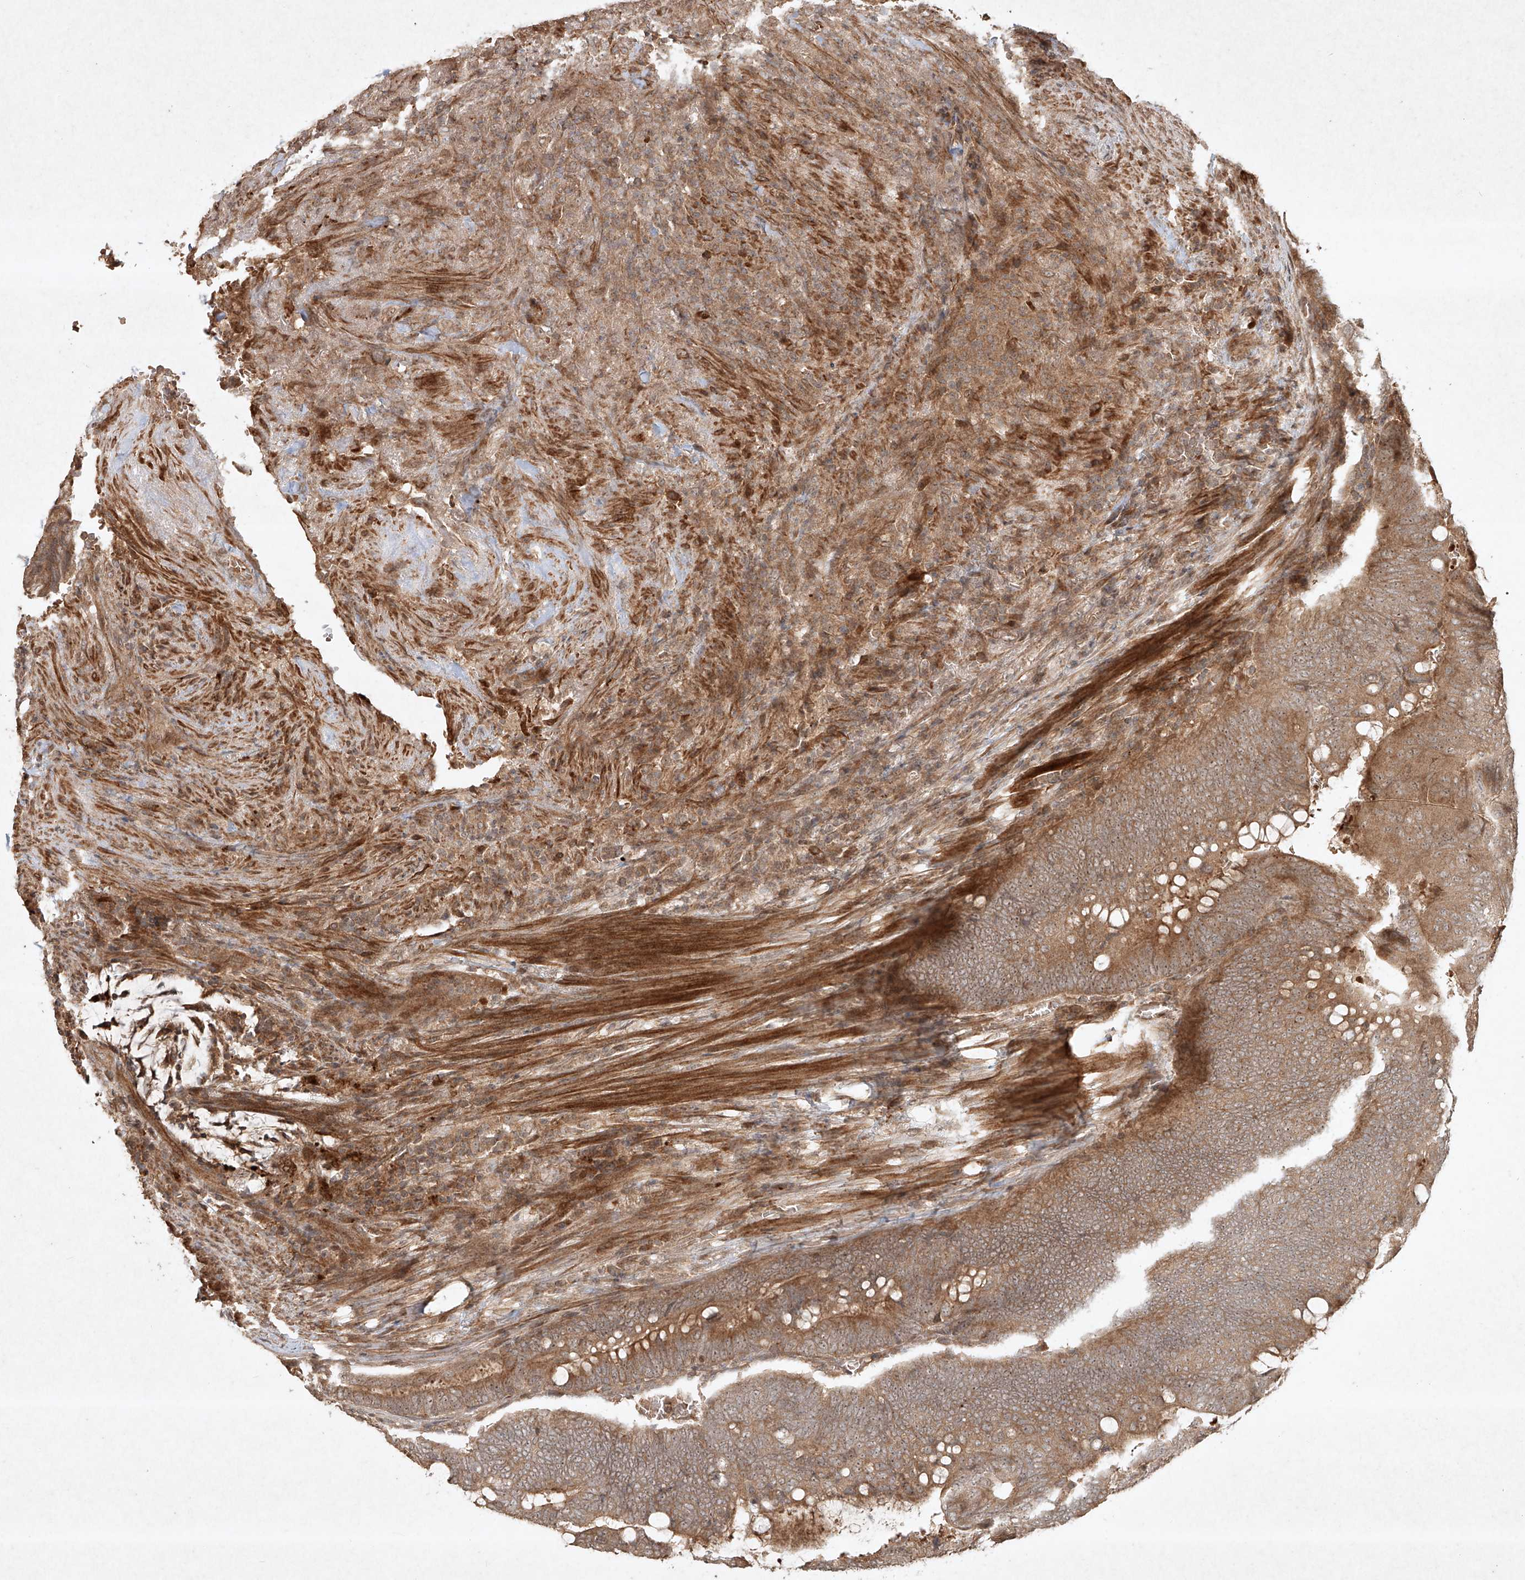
{"staining": {"intensity": "moderate", "quantity": ">75%", "location": "cytoplasmic/membranous"}, "tissue": "colorectal cancer", "cell_type": "Tumor cells", "image_type": "cancer", "snomed": [{"axis": "morphology", "description": "Normal tissue, NOS"}, {"axis": "morphology", "description": "Adenocarcinoma, NOS"}, {"axis": "topography", "description": "Rectum"}, {"axis": "topography", "description": "Peripheral nerve tissue"}], "caption": "A photomicrograph showing moderate cytoplasmic/membranous positivity in about >75% of tumor cells in colorectal adenocarcinoma, as visualized by brown immunohistochemical staining.", "gene": "CYYR1", "patient": {"sex": "male", "age": 92}}